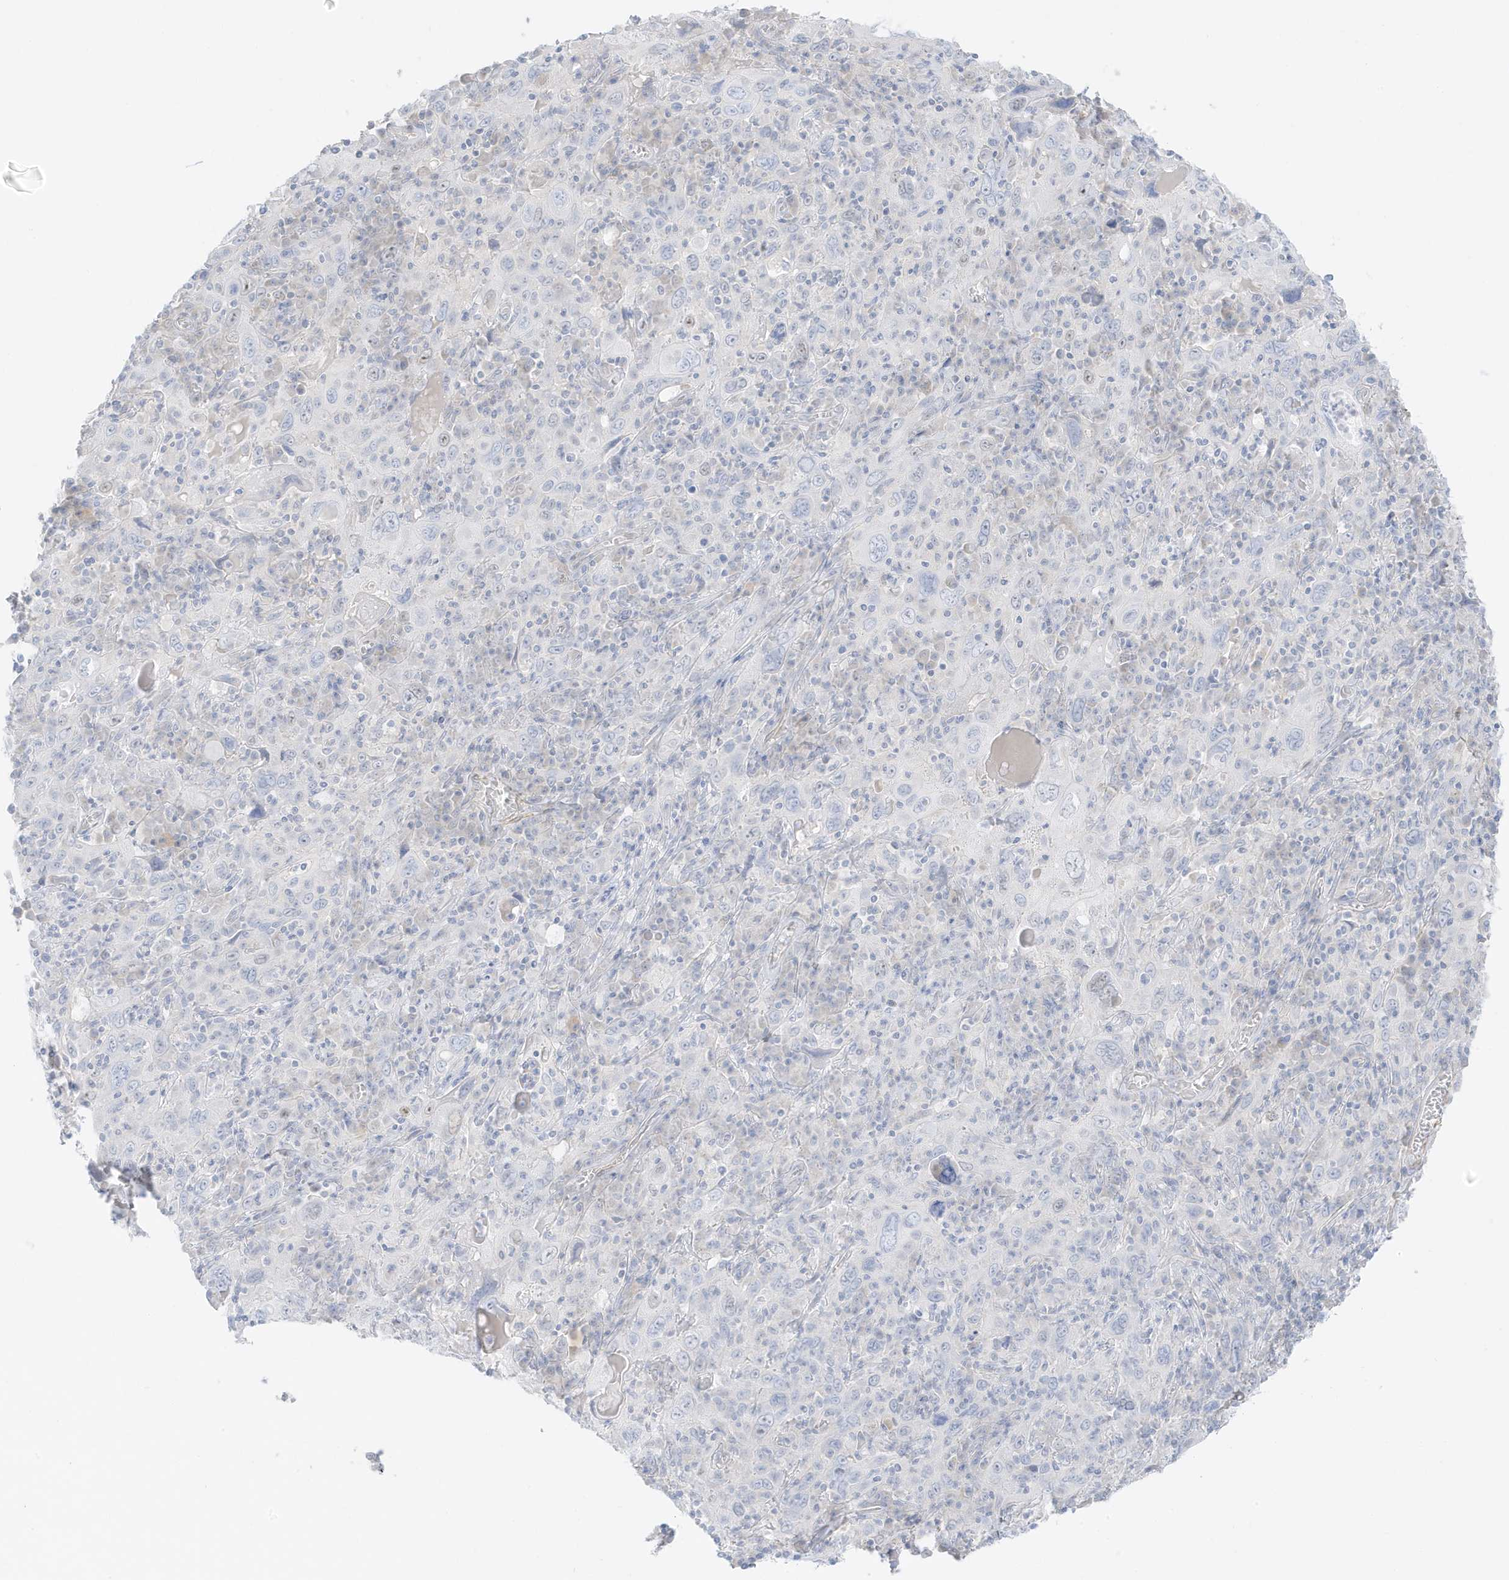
{"staining": {"intensity": "negative", "quantity": "none", "location": "none"}, "tissue": "cervical cancer", "cell_type": "Tumor cells", "image_type": "cancer", "snomed": [{"axis": "morphology", "description": "Squamous cell carcinoma, NOS"}, {"axis": "topography", "description": "Cervix"}], "caption": "High magnification brightfield microscopy of cervical cancer stained with DAB (3,3'-diaminobenzidine) (brown) and counterstained with hematoxylin (blue): tumor cells show no significant expression.", "gene": "SLC22A13", "patient": {"sex": "female", "age": 46}}